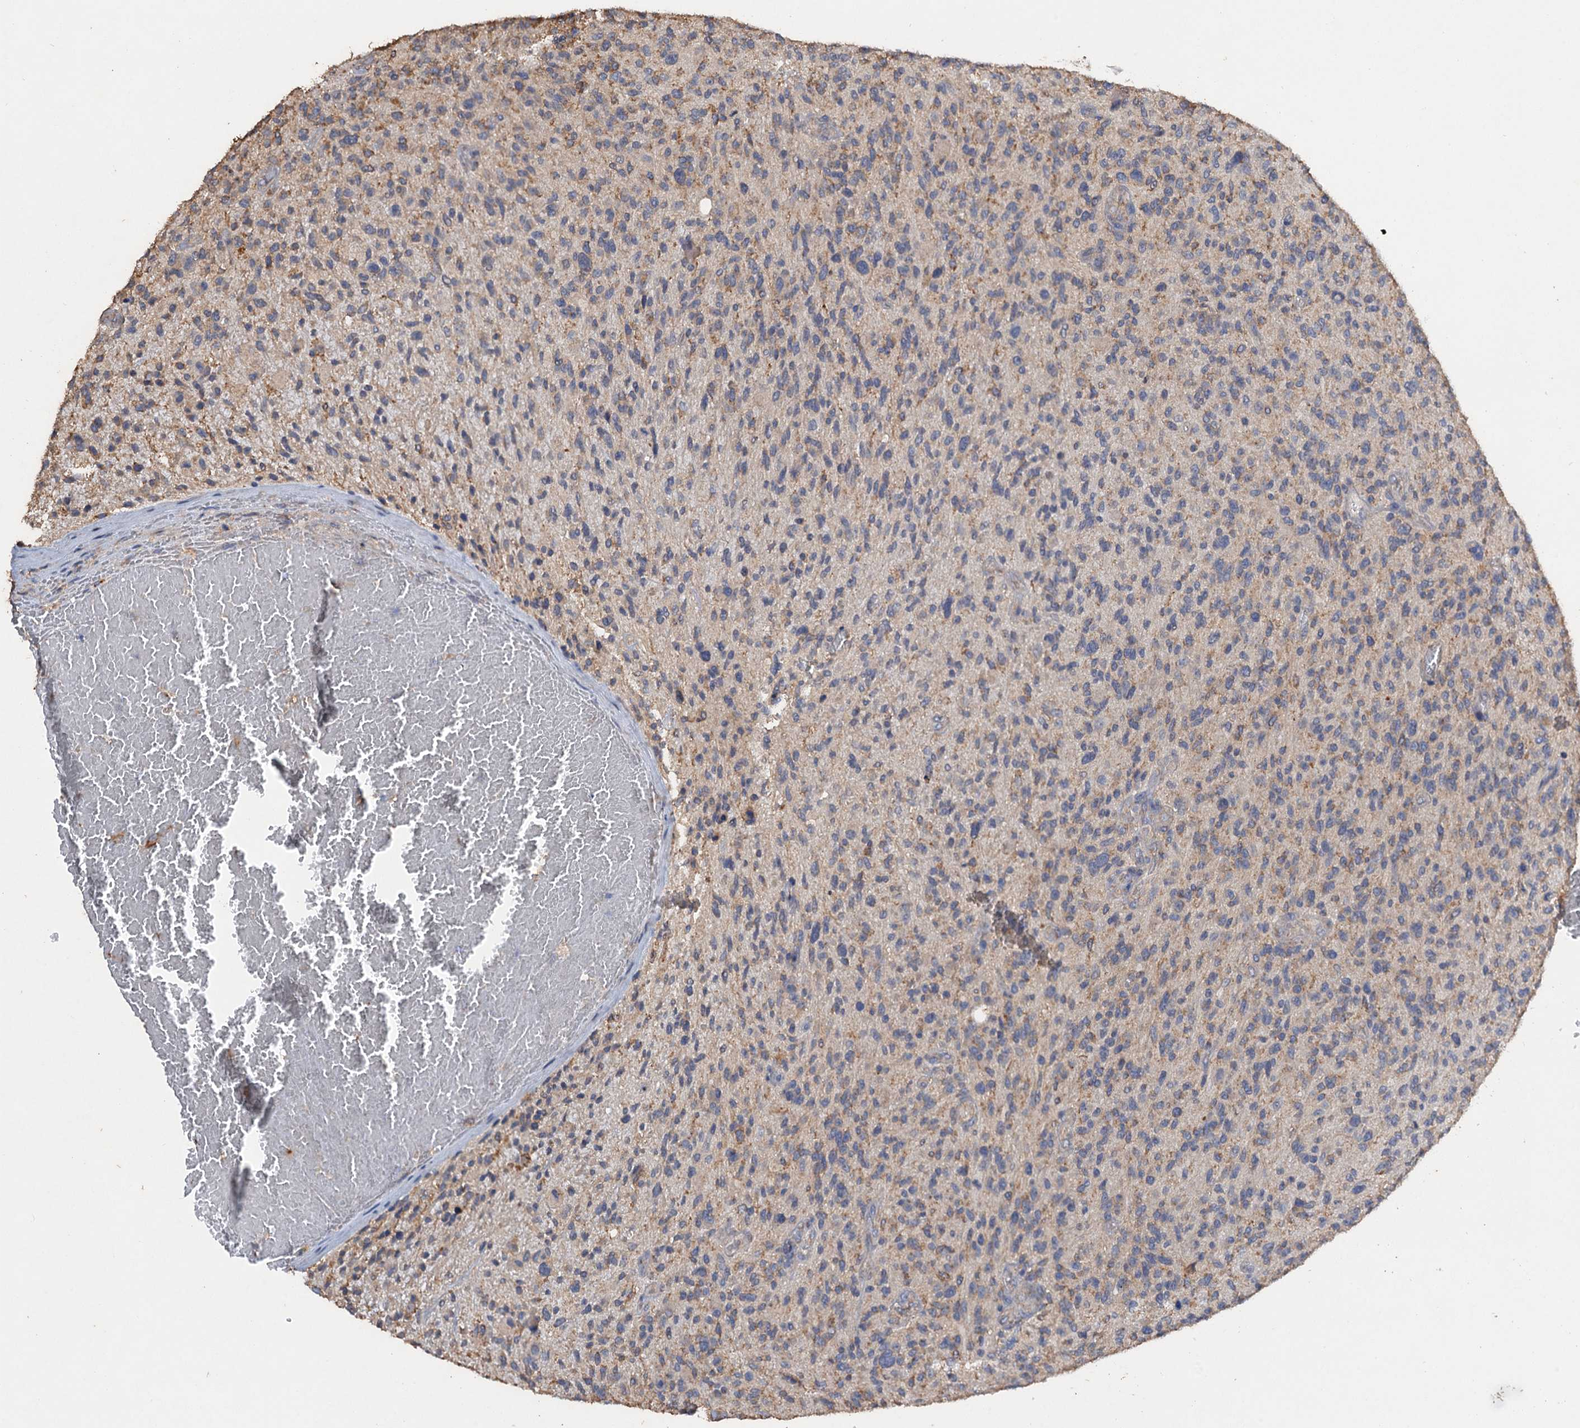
{"staining": {"intensity": "weak", "quantity": "<25%", "location": "cytoplasmic/membranous"}, "tissue": "glioma", "cell_type": "Tumor cells", "image_type": "cancer", "snomed": [{"axis": "morphology", "description": "Glioma, malignant, High grade"}, {"axis": "topography", "description": "Brain"}], "caption": "Tumor cells show no significant protein positivity in malignant glioma (high-grade).", "gene": "SCUBE3", "patient": {"sex": "male", "age": 47}}